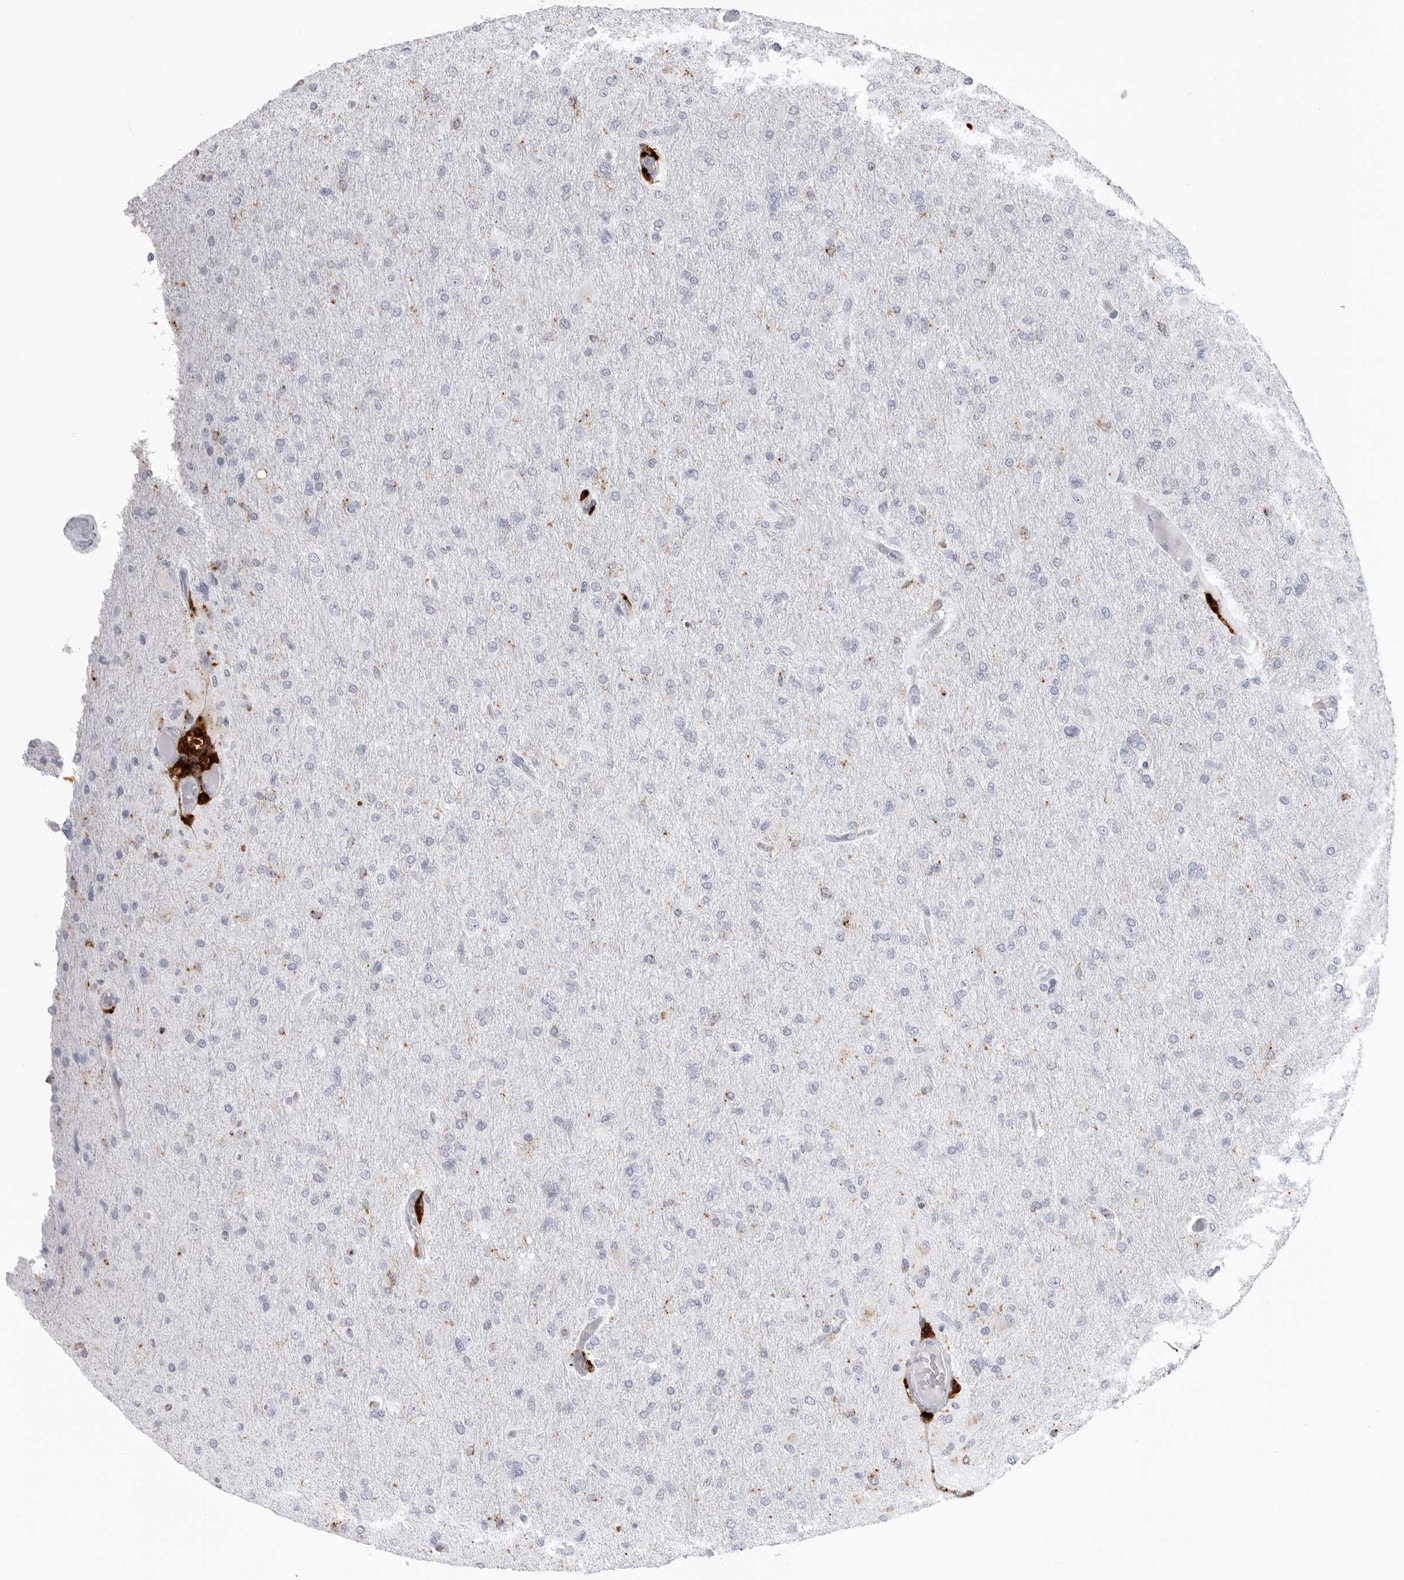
{"staining": {"intensity": "negative", "quantity": "none", "location": "none"}, "tissue": "glioma", "cell_type": "Tumor cells", "image_type": "cancer", "snomed": [{"axis": "morphology", "description": "Glioma, malignant, High grade"}, {"axis": "topography", "description": "Cerebral cortex"}], "caption": "High power microscopy histopathology image of an IHC histopathology image of glioma, revealing no significant positivity in tumor cells.", "gene": "IFI30", "patient": {"sex": "female", "age": 36}}